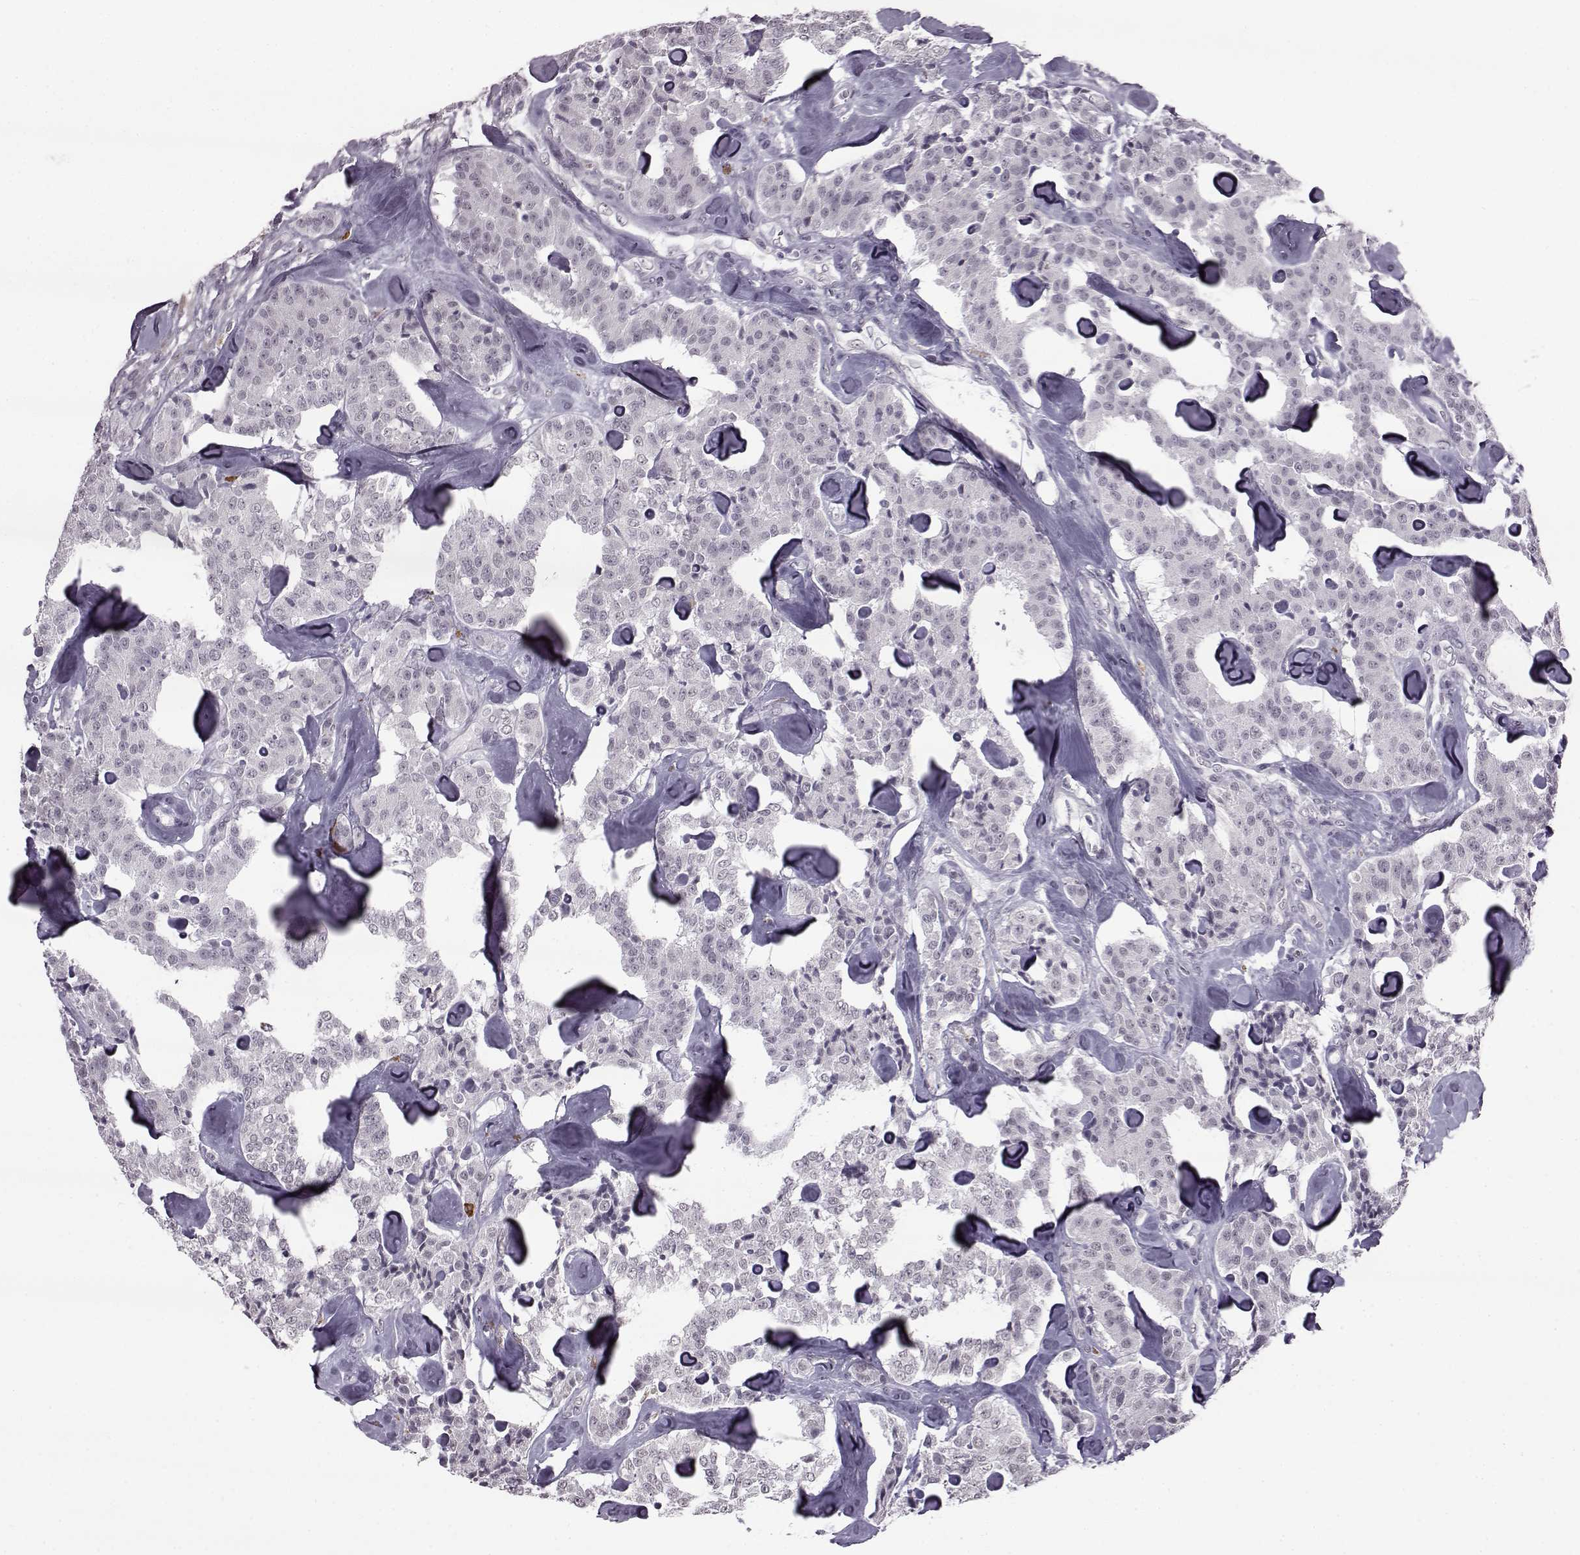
{"staining": {"intensity": "negative", "quantity": "none", "location": "none"}, "tissue": "carcinoid", "cell_type": "Tumor cells", "image_type": "cancer", "snomed": [{"axis": "morphology", "description": "Carcinoid, malignant, NOS"}, {"axis": "topography", "description": "Pancreas"}], "caption": "High magnification brightfield microscopy of malignant carcinoid stained with DAB (3,3'-diaminobenzidine) (brown) and counterstained with hematoxylin (blue): tumor cells show no significant positivity.", "gene": "SLC28A2", "patient": {"sex": "male", "age": 41}}